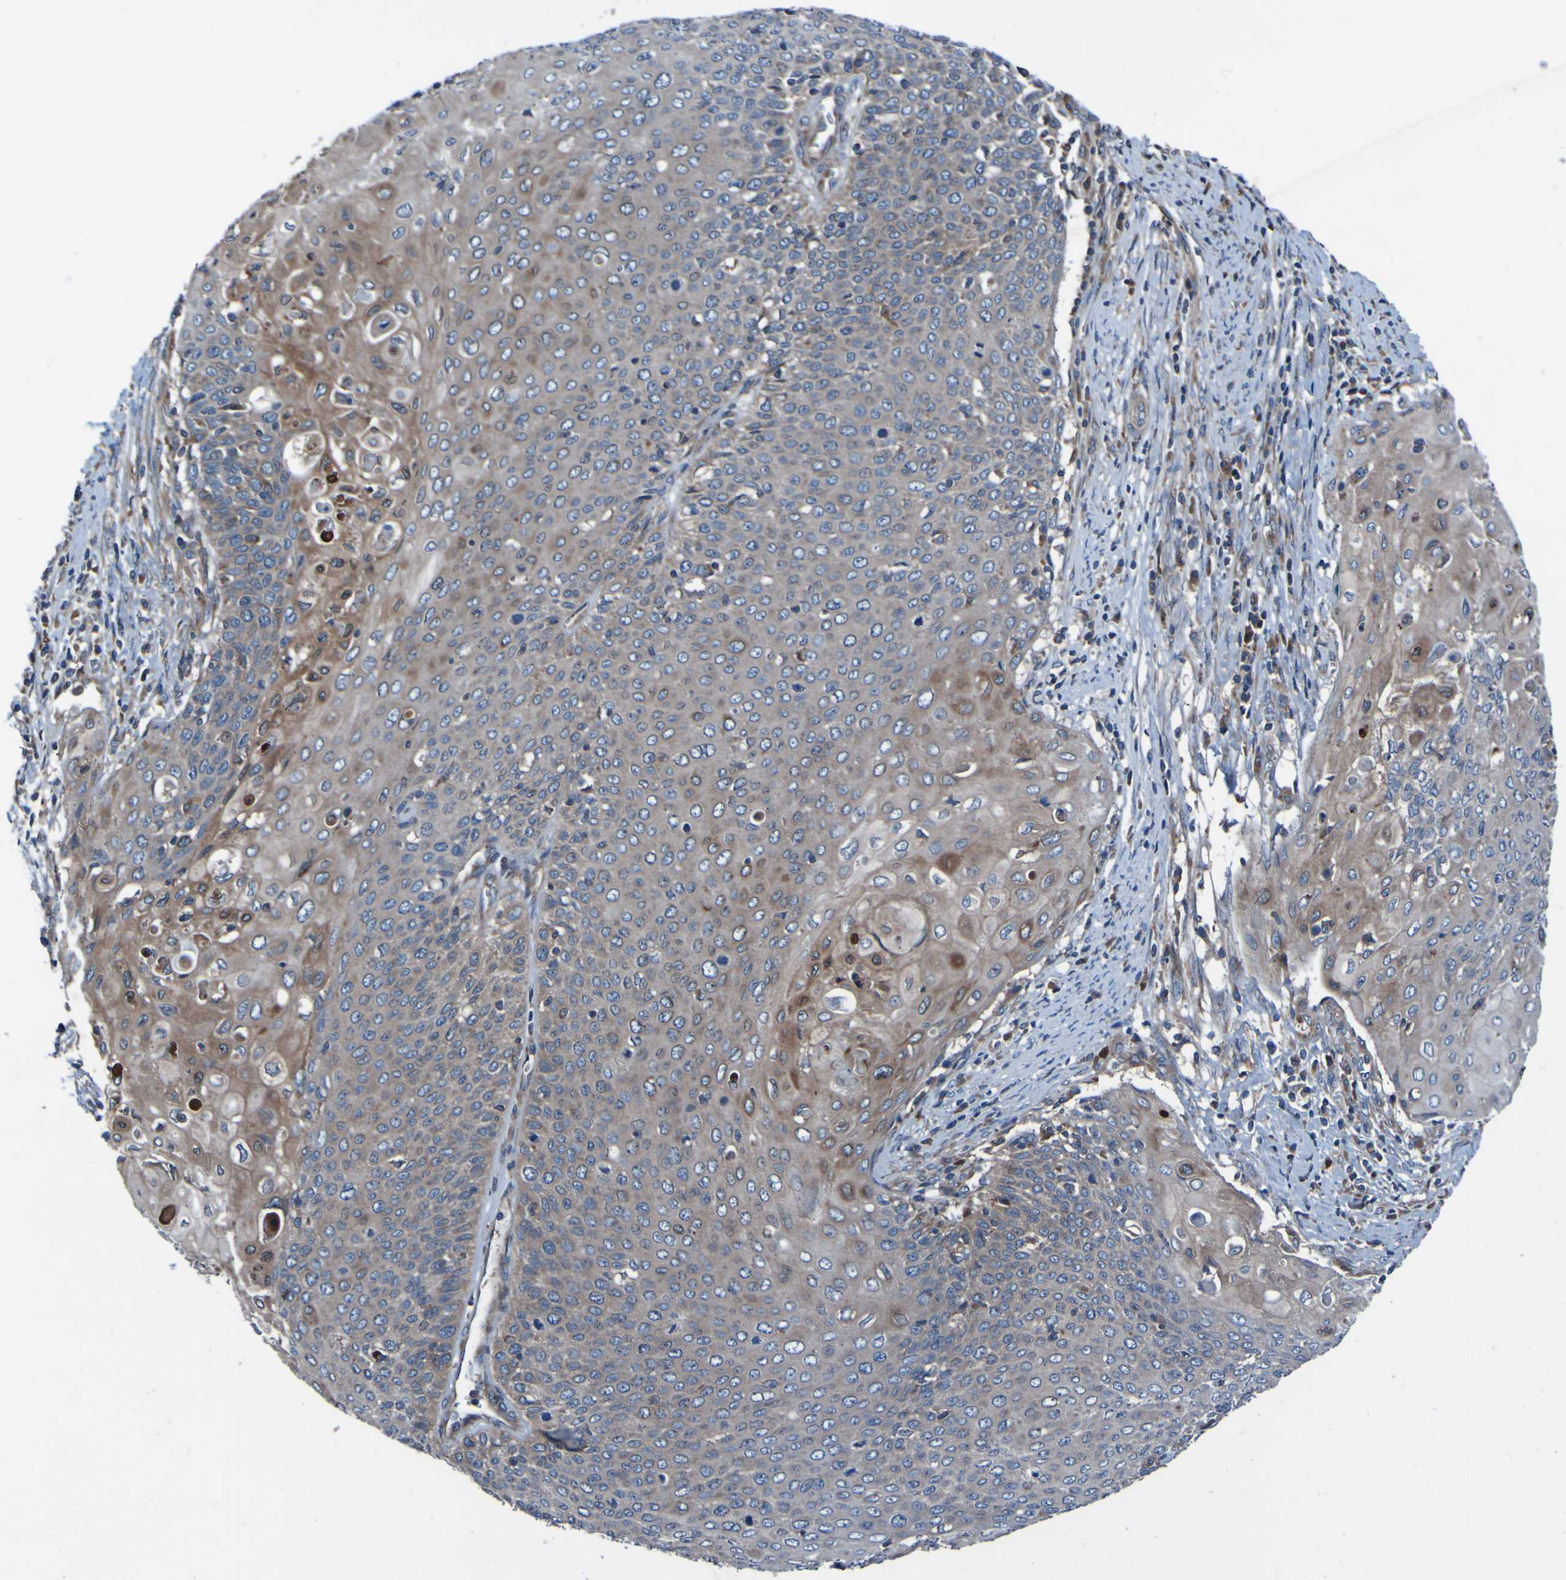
{"staining": {"intensity": "moderate", "quantity": ">75%", "location": "cytoplasmic/membranous"}, "tissue": "cervical cancer", "cell_type": "Tumor cells", "image_type": "cancer", "snomed": [{"axis": "morphology", "description": "Squamous cell carcinoma, NOS"}, {"axis": "topography", "description": "Cervix"}], "caption": "Immunohistochemistry (IHC) of human cervical cancer exhibits medium levels of moderate cytoplasmic/membranous expression in approximately >75% of tumor cells.", "gene": "RAB5B", "patient": {"sex": "female", "age": 39}}